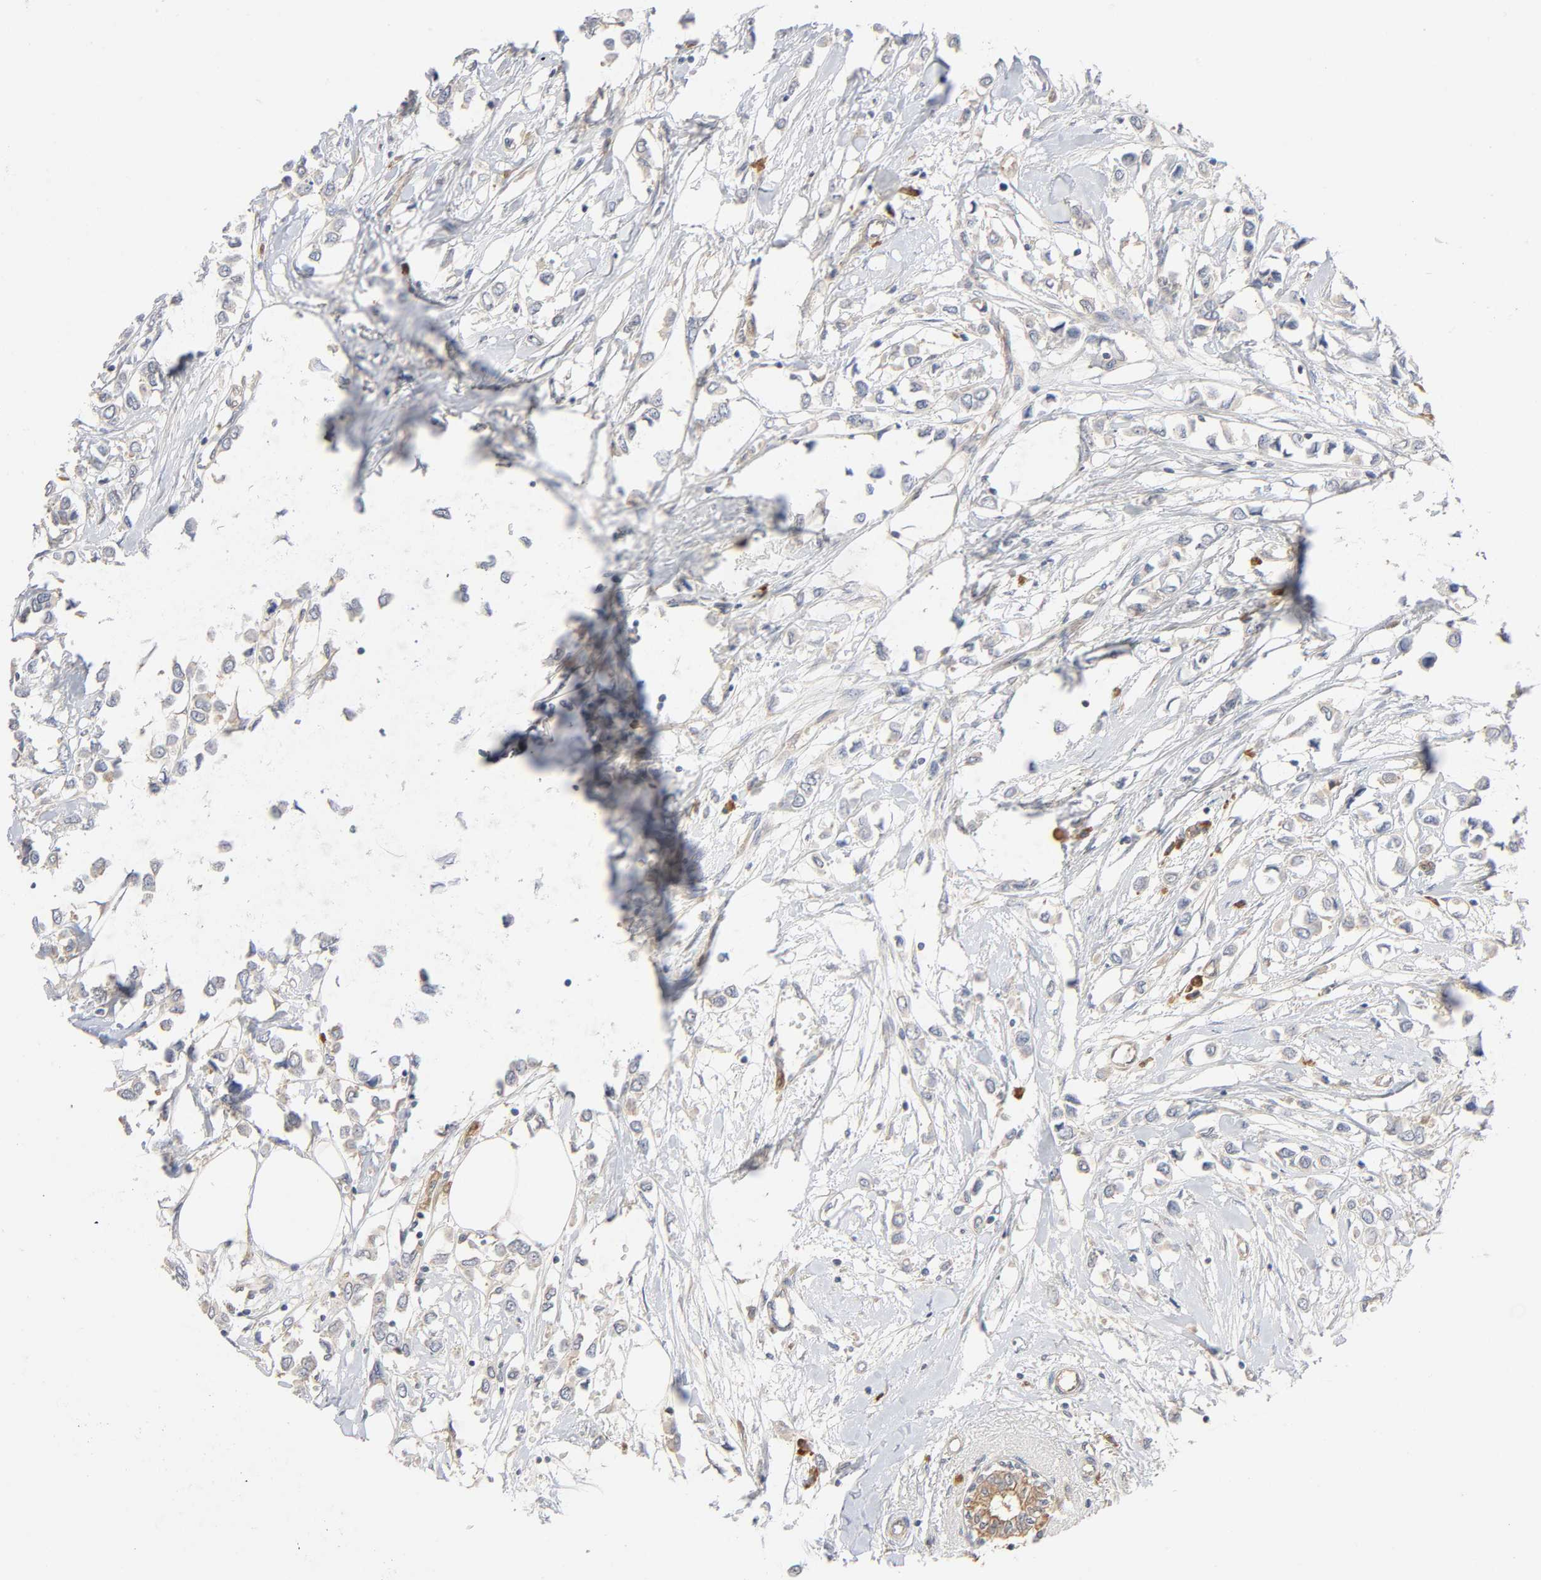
{"staining": {"intensity": "negative", "quantity": "none", "location": "none"}, "tissue": "breast cancer", "cell_type": "Tumor cells", "image_type": "cancer", "snomed": [{"axis": "morphology", "description": "Lobular carcinoma"}, {"axis": "topography", "description": "Breast"}], "caption": "Tumor cells show no significant protein staining in breast cancer (lobular carcinoma).", "gene": "SCHIP1", "patient": {"sex": "female", "age": 51}}